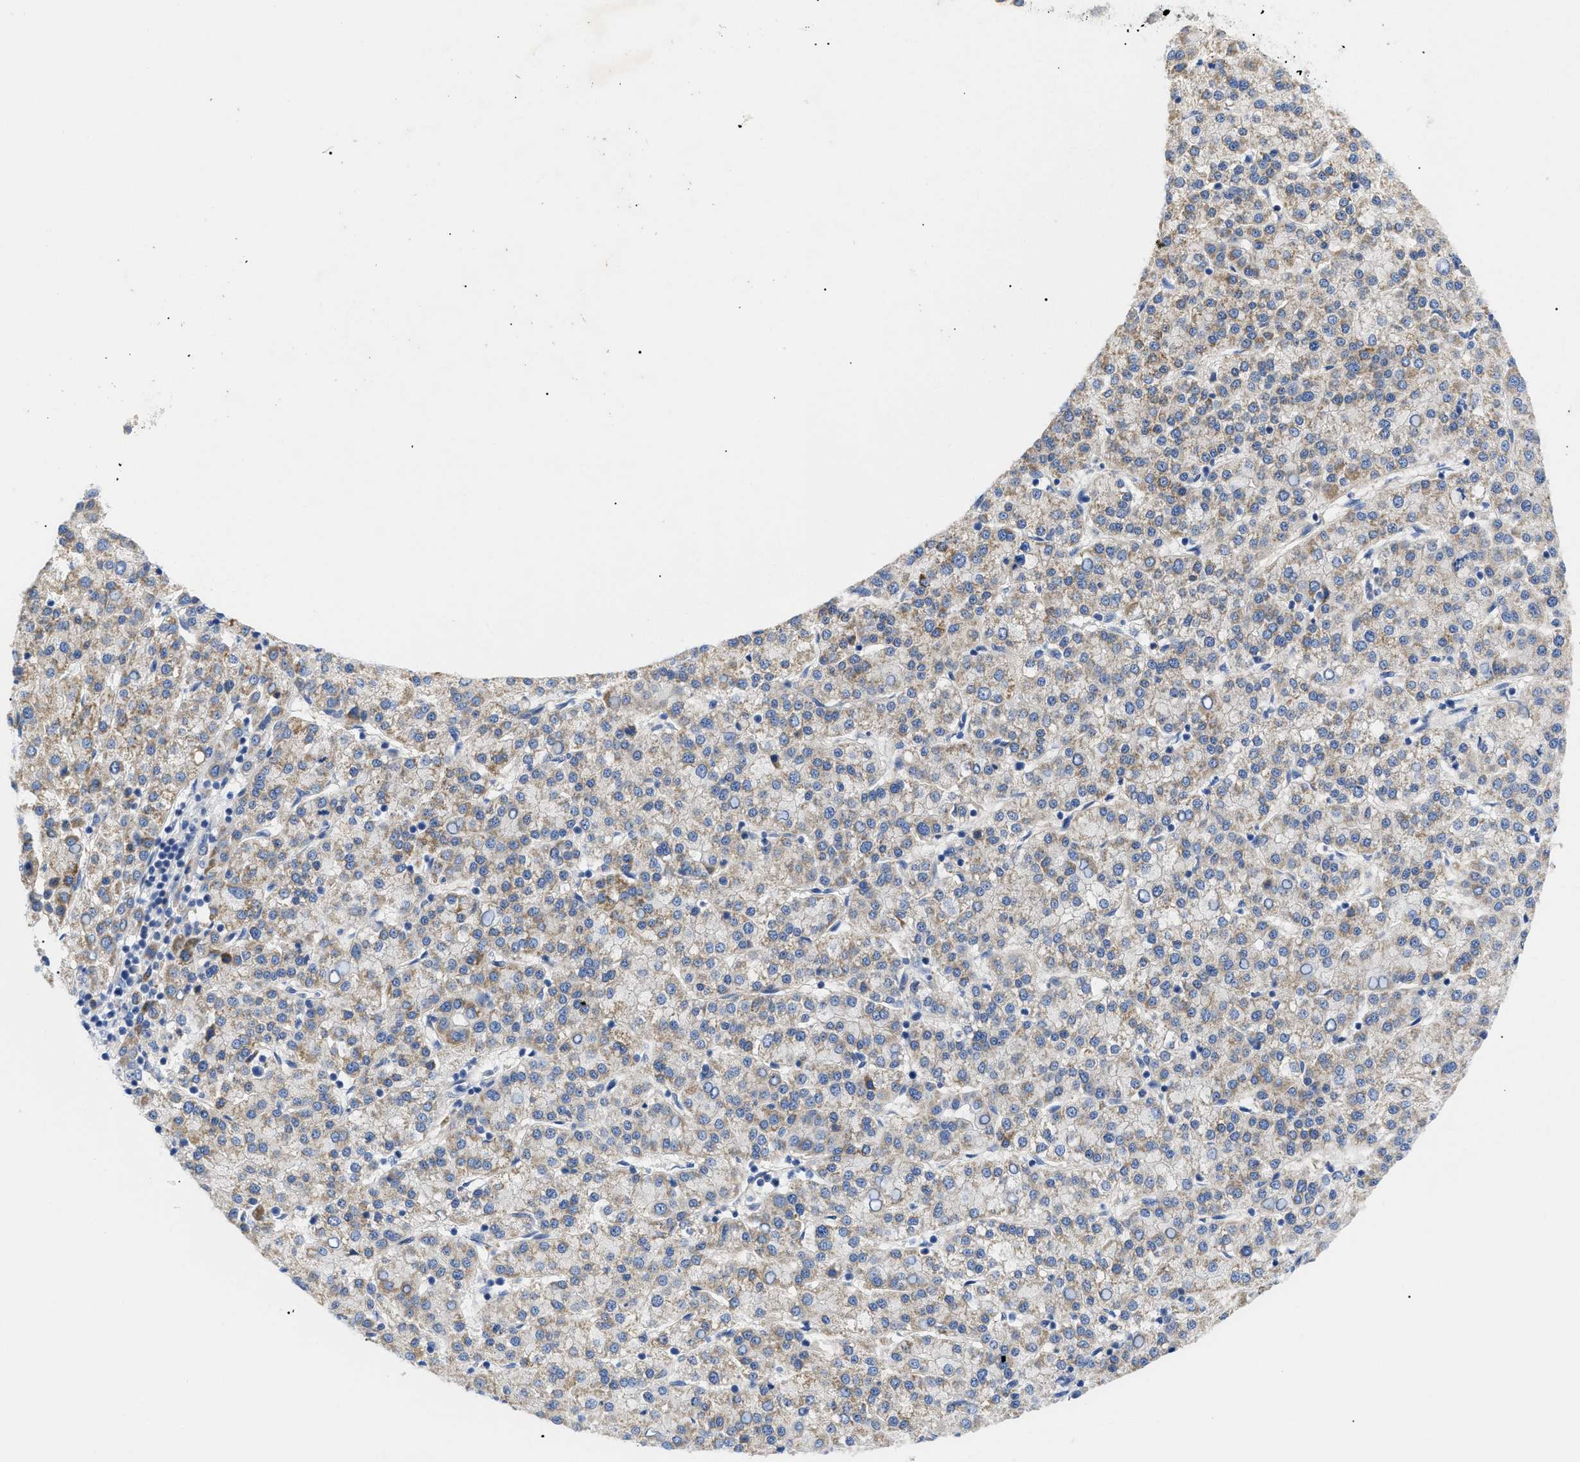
{"staining": {"intensity": "weak", "quantity": ">75%", "location": "cytoplasmic/membranous"}, "tissue": "liver cancer", "cell_type": "Tumor cells", "image_type": "cancer", "snomed": [{"axis": "morphology", "description": "Carcinoma, Hepatocellular, NOS"}, {"axis": "topography", "description": "Liver"}], "caption": "Human liver hepatocellular carcinoma stained with a protein marker reveals weak staining in tumor cells.", "gene": "SFXN5", "patient": {"sex": "female", "age": 58}}